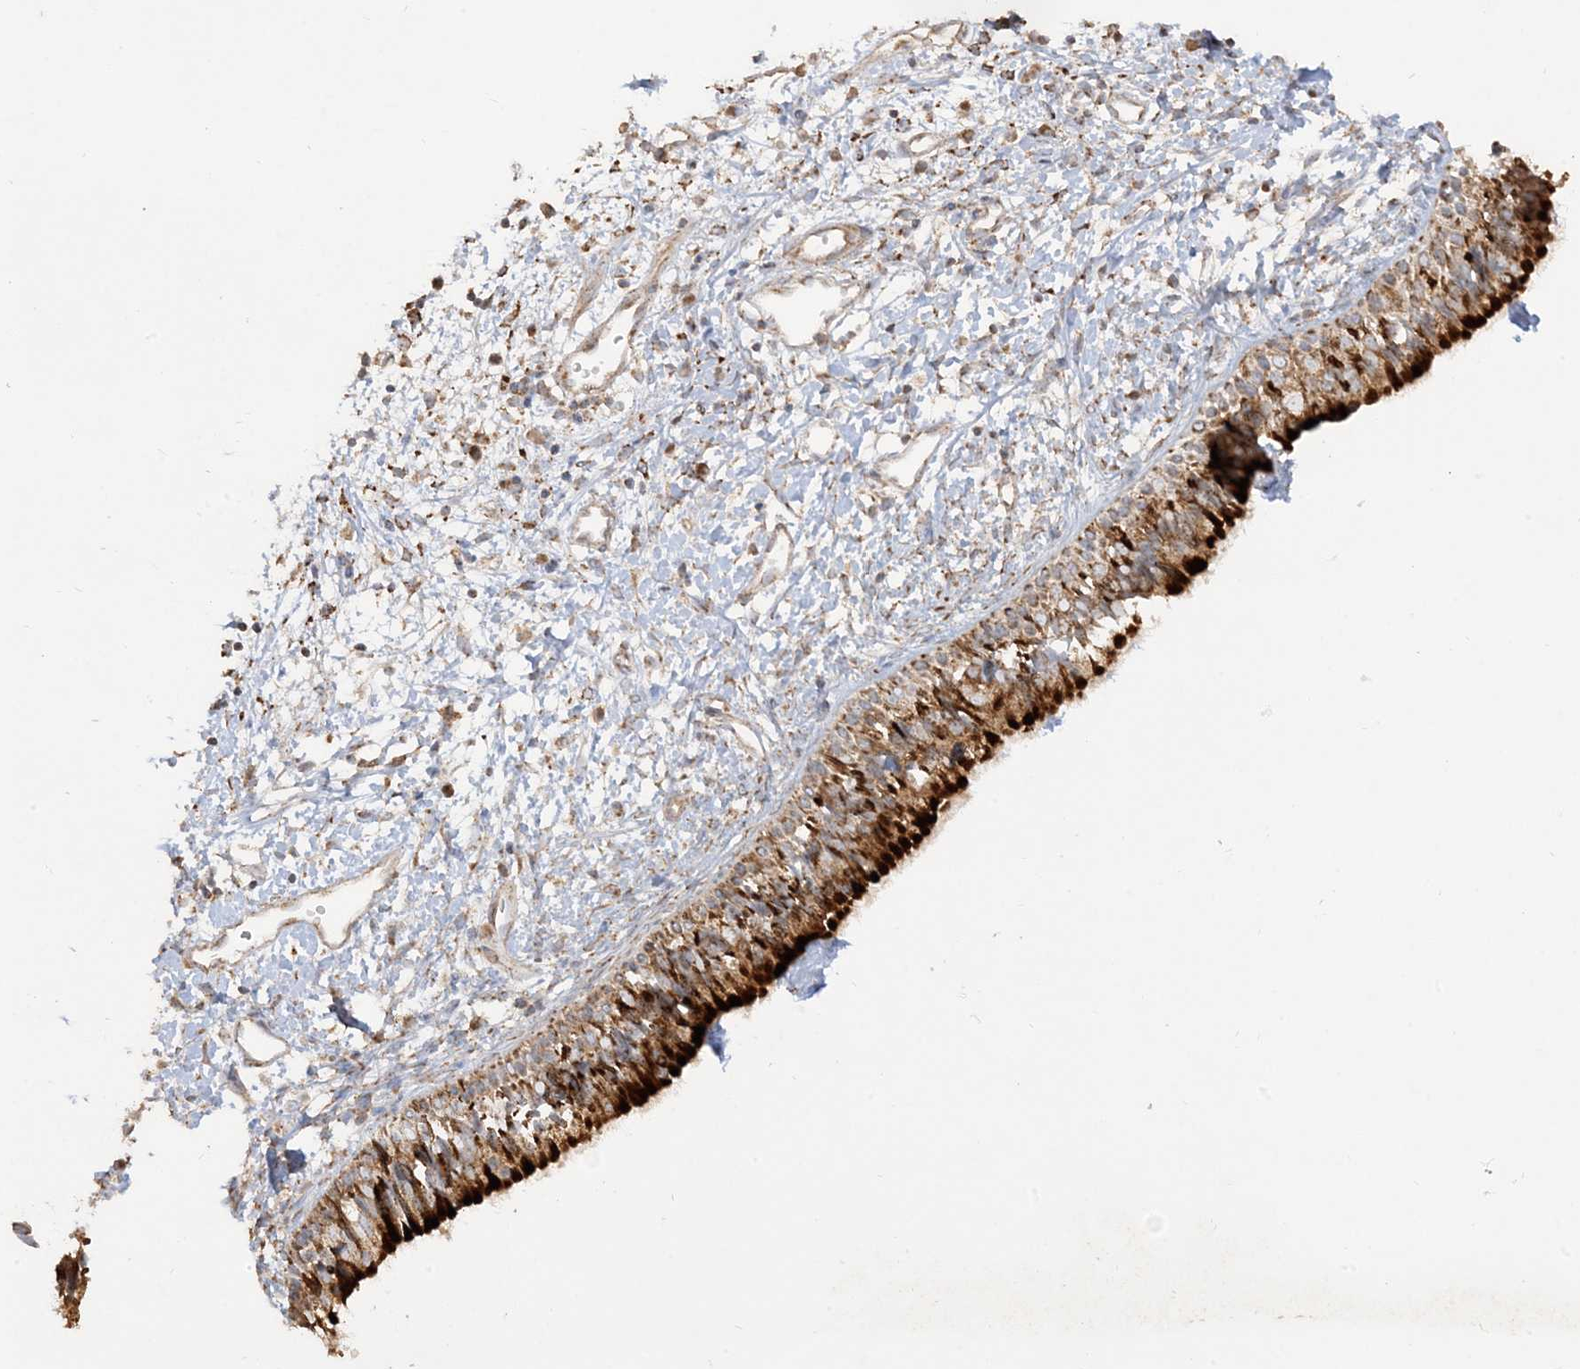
{"staining": {"intensity": "strong", "quantity": ">75%", "location": "cytoplasmic/membranous"}, "tissue": "nasopharynx", "cell_type": "Respiratory epithelial cells", "image_type": "normal", "snomed": [{"axis": "morphology", "description": "Normal tissue, NOS"}, {"axis": "topography", "description": "Nasopharynx"}], "caption": "Approximately >75% of respiratory epithelial cells in normal nasopharynx display strong cytoplasmic/membranous protein positivity as visualized by brown immunohistochemical staining.", "gene": "NDUFAF3", "patient": {"sex": "male", "age": 22}}